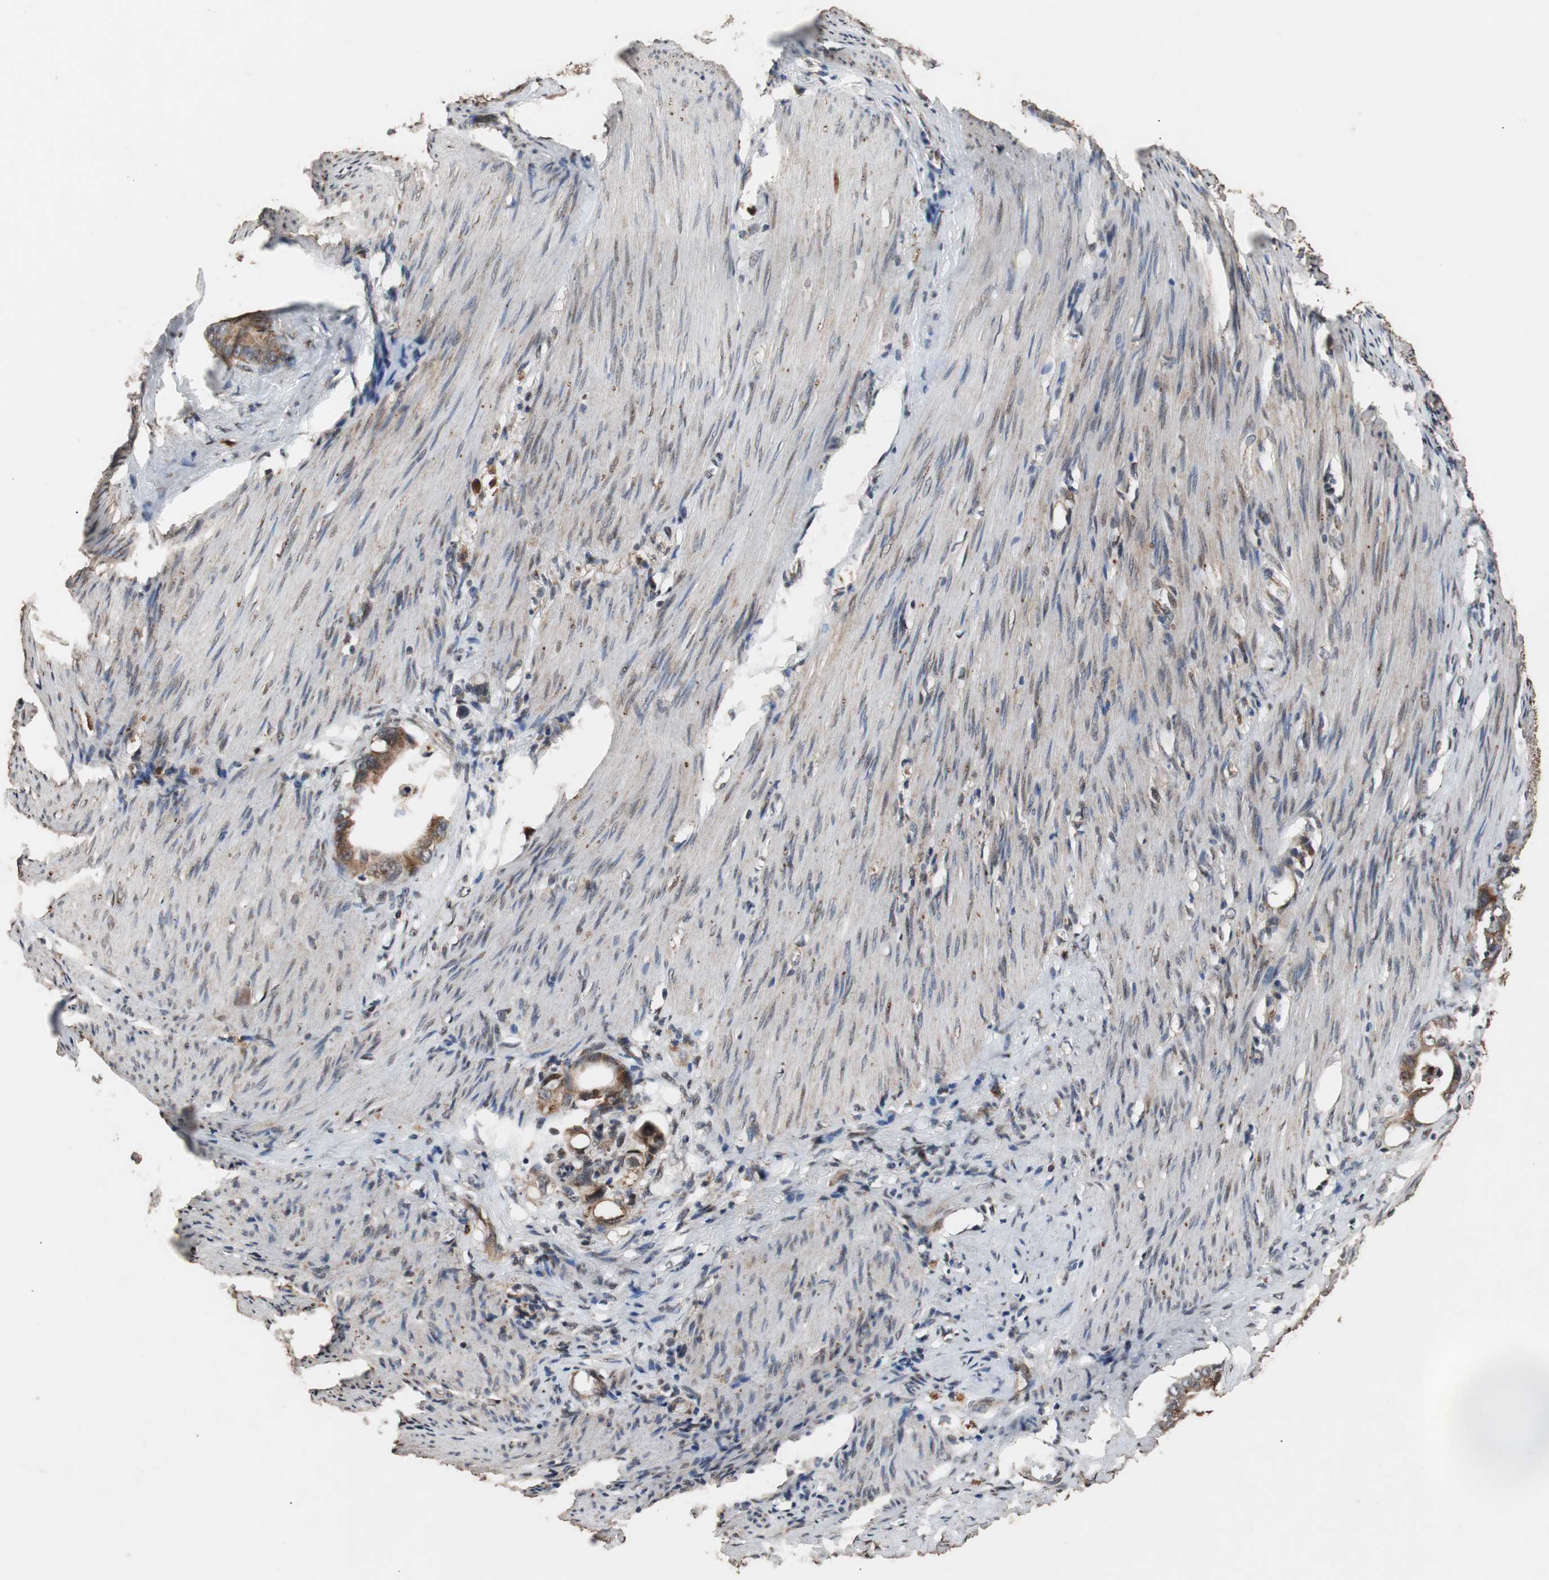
{"staining": {"intensity": "strong", "quantity": ">75%", "location": "cytoplasmic/membranous"}, "tissue": "stomach cancer", "cell_type": "Tumor cells", "image_type": "cancer", "snomed": [{"axis": "morphology", "description": "Adenocarcinoma, NOS"}, {"axis": "topography", "description": "Stomach"}], "caption": "Immunohistochemistry (DAB) staining of human stomach cancer reveals strong cytoplasmic/membranous protein staining in about >75% of tumor cells. Using DAB (3,3'-diaminobenzidine) (brown) and hematoxylin (blue) stains, captured at high magnification using brightfield microscopy.", "gene": "USP31", "patient": {"sex": "female", "age": 75}}